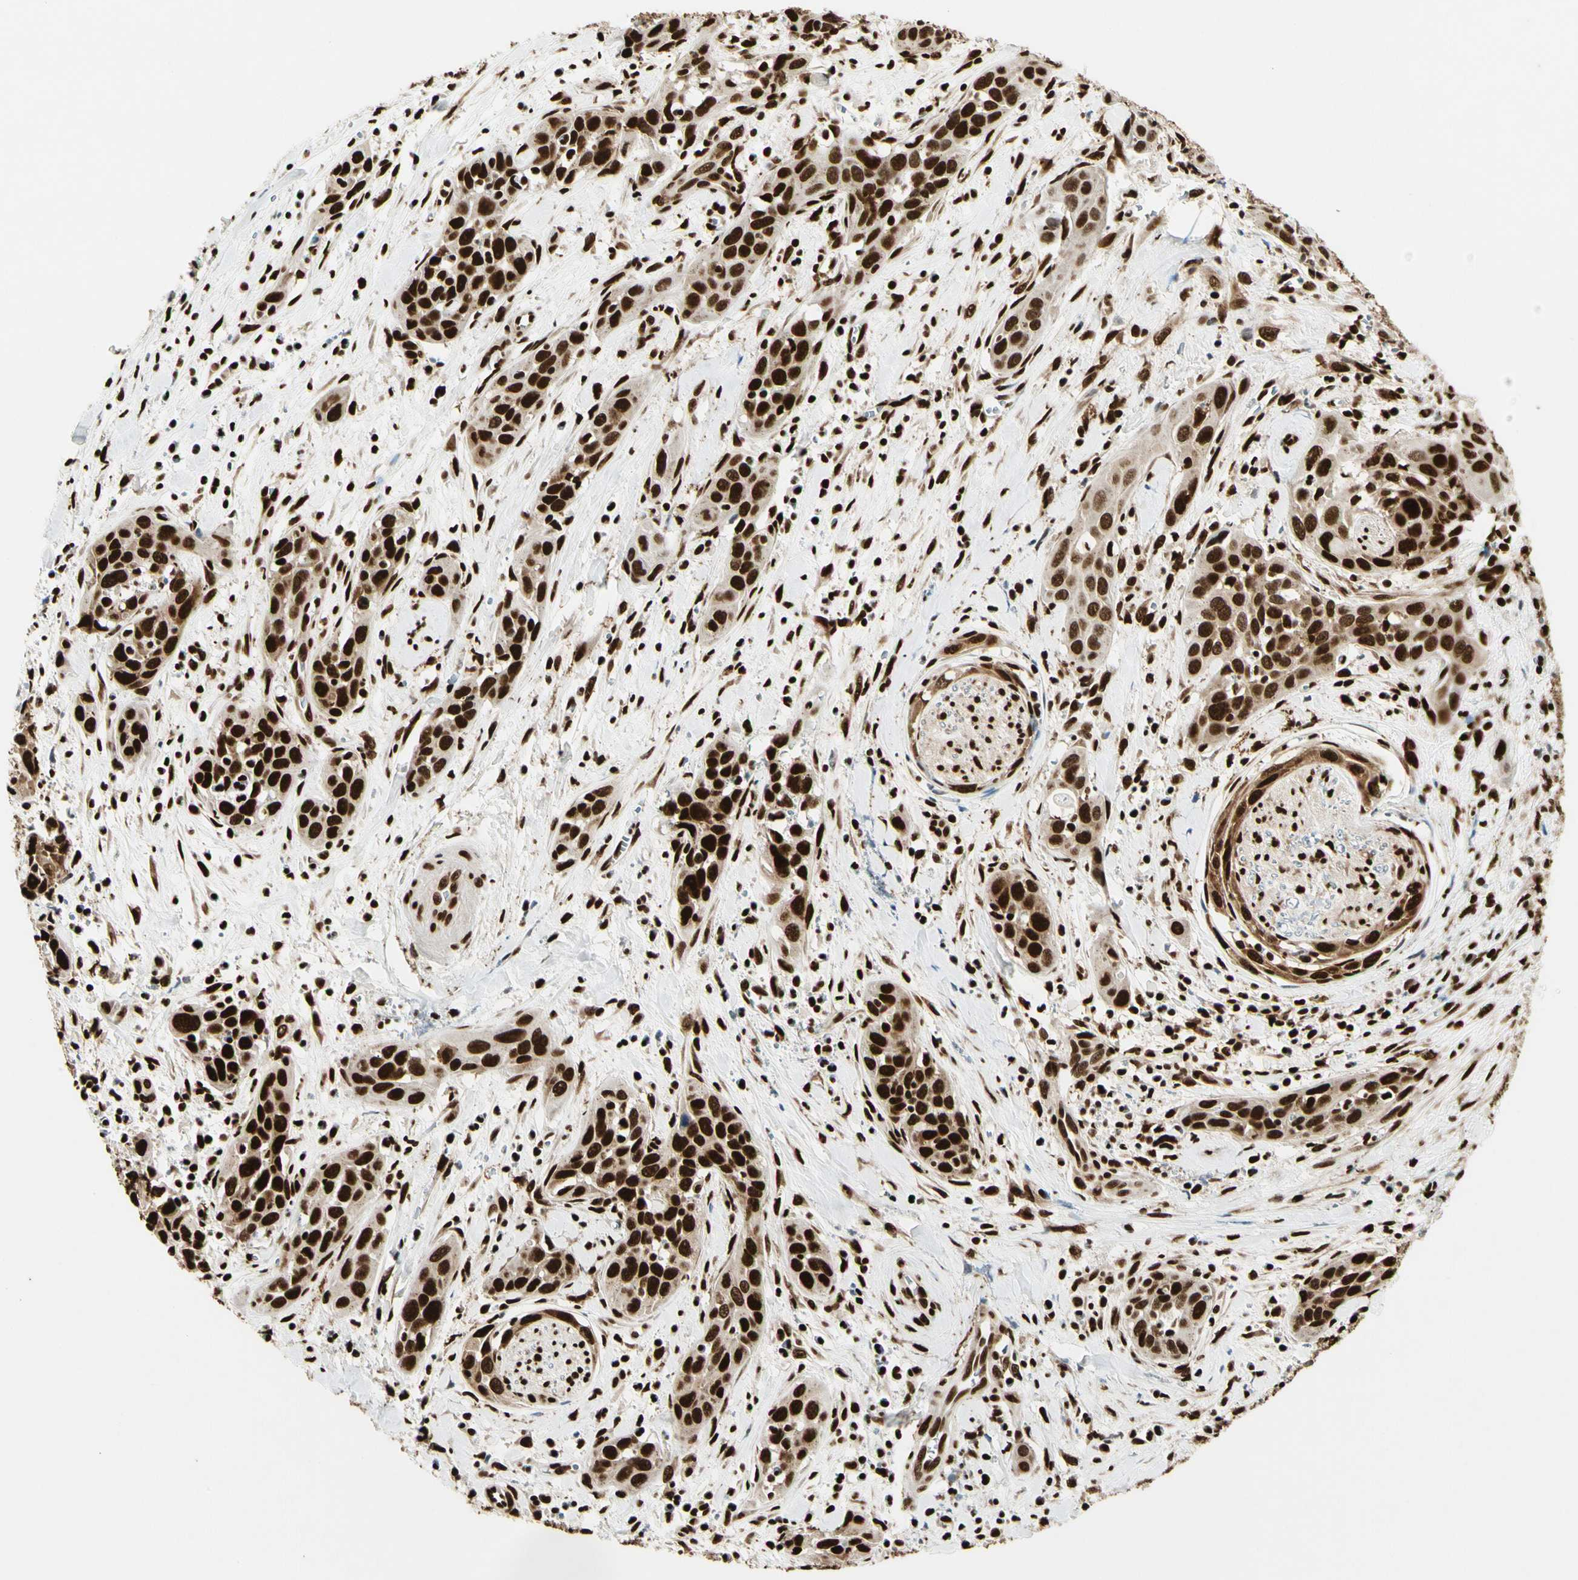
{"staining": {"intensity": "strong", "quantity": ">75%", "location": "cytoplasmic/membranous,nuclear"}, "tissue": "head and neck cancer", "cell_type": "Tumor cells", "image_type": "cancer", "snomed": [{"axis": "morphology", "description": "Squamous cell carcinoma, NOS"}, {"axis": "topography", "description": "Oral tissue"}, {"axis": "topography", "description": "Head-Neck"}], "caption": "Immunohistochemistry (DAB (3,3'-diaminobenzidine)) staining of head and neck squamous cell carcinoma reveals strong cytoplasmic/membranous and nuclear protein expression in approximately >75% of tumor cells. (DAB (3,3'-diaminobenzidine) IHC with brightfield microscopy, high magnification).", "gene": "FUS", "patient": {"sex": "female", "age": 50}}